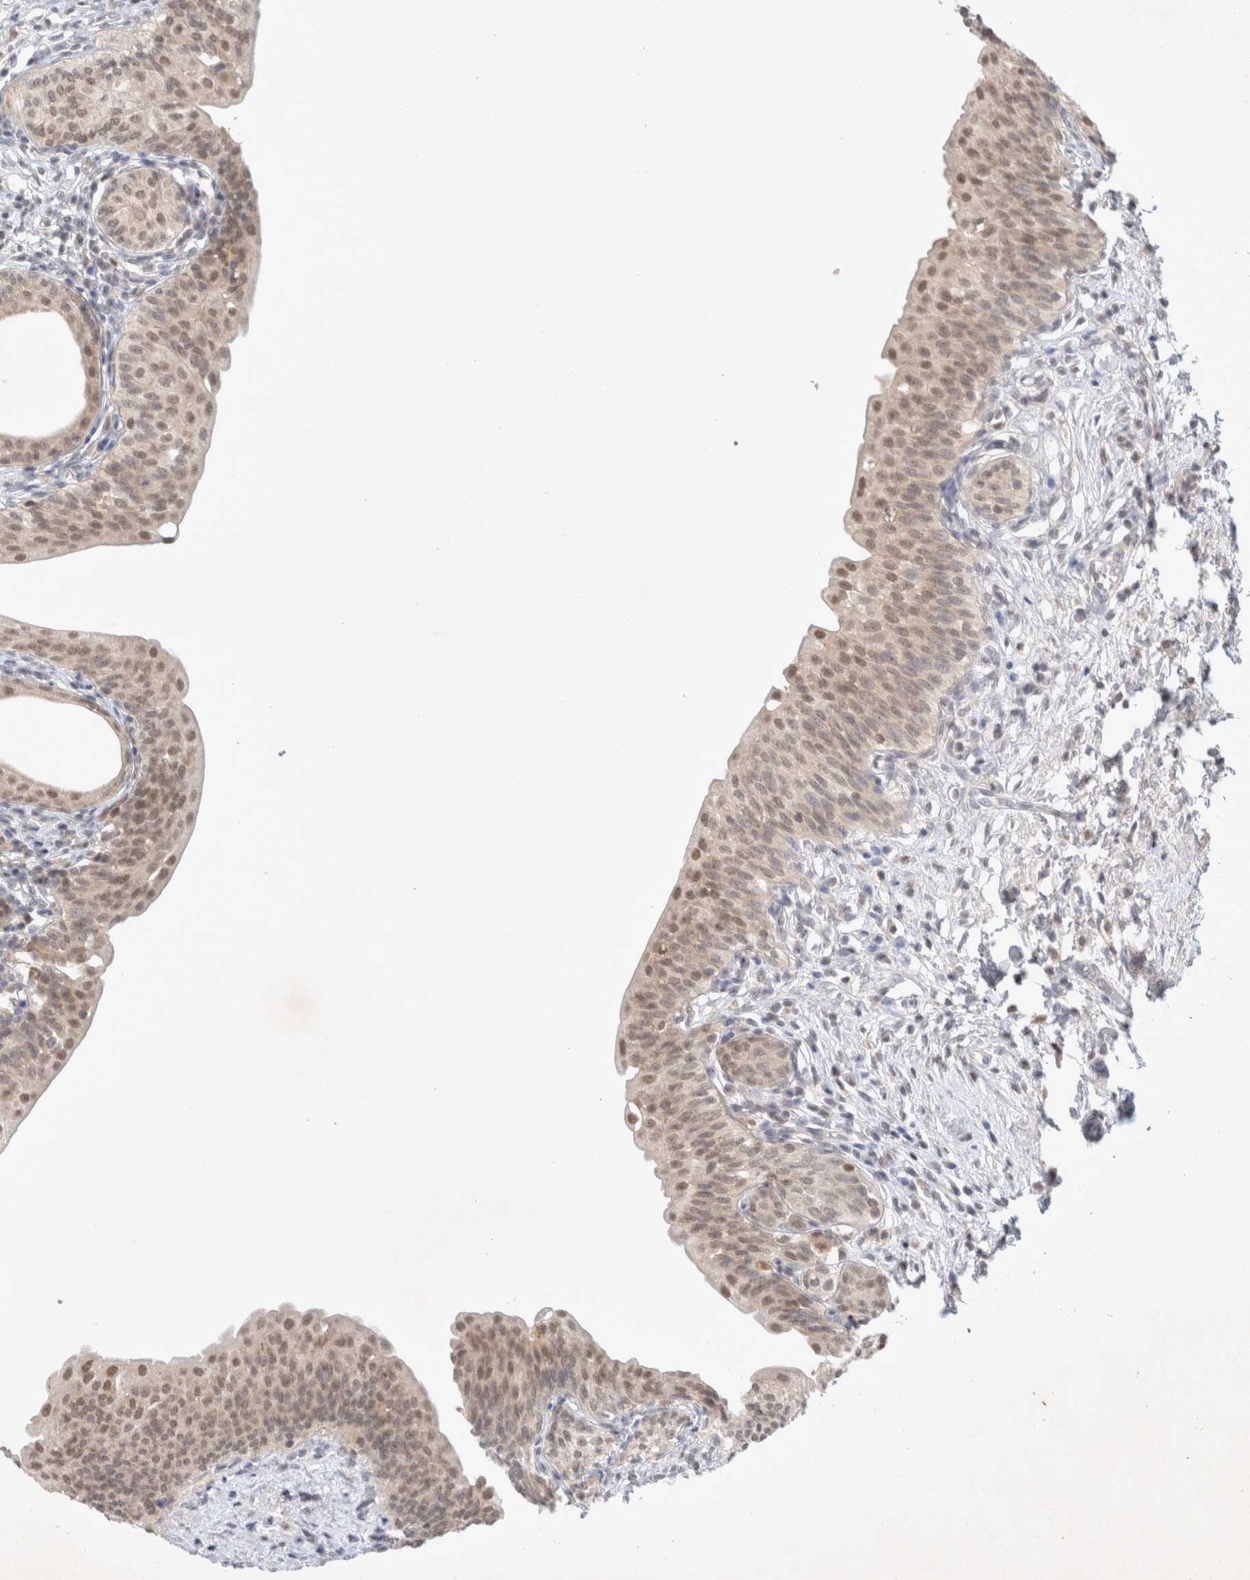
{"staining": {"intensity": "weak", "quantity": "25%-75%", "location": "nuclear"}, "tissue": "urinary bladder", "cell_type": "Urothelial cells", "image_type": "normal", "snomed": [{"axis": "morphology", "description": "Normal tissue, NOS"}, {"axis": "topography", "description": "Urinary bladder"}], "caption": "The image reveals staining of benign urinary bladder, revealing weak nuclear protein positivity (brown color) within urothelial cells.", "gene": "FBXO42", "patient": {"sex": "male", "age": 83}}